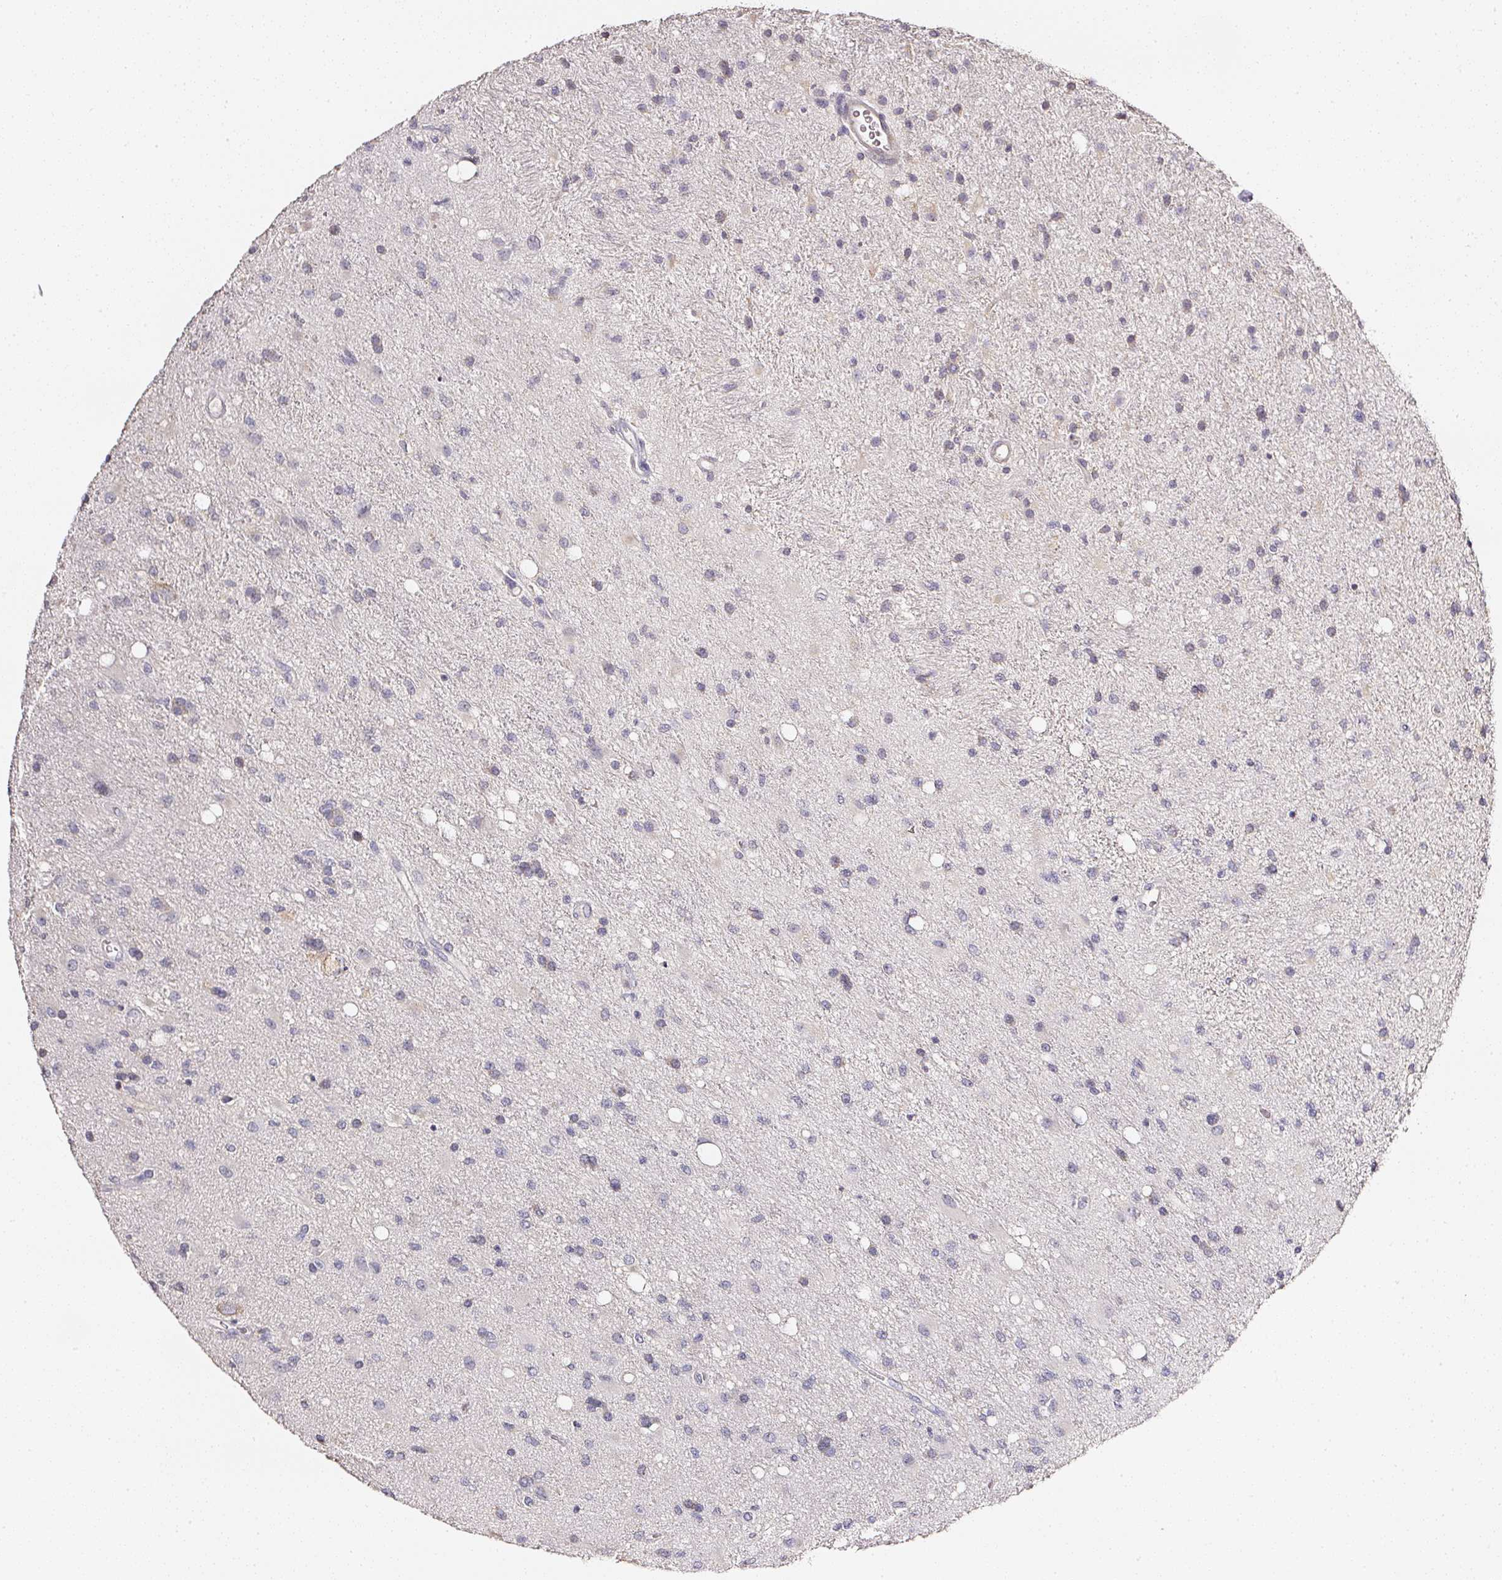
{"staining": {"intensity": "negative", "quantity": "none", "location": "none"}, "tissue": "glioma", "cell_type": "Tumor cells", "image_type": "cancer", "snomed": [{"axis": "morphology", "description": "Glioma, malignant, High grade"}, {"axis": "topography", "description": "Brain"}], "caption": "This is an immunohistochemistry (IHC) micrograph of glioma. There is no positivity in tumor cells.", "gene": "NTRK1", "patient": {"sex": "male", "age": 67}}